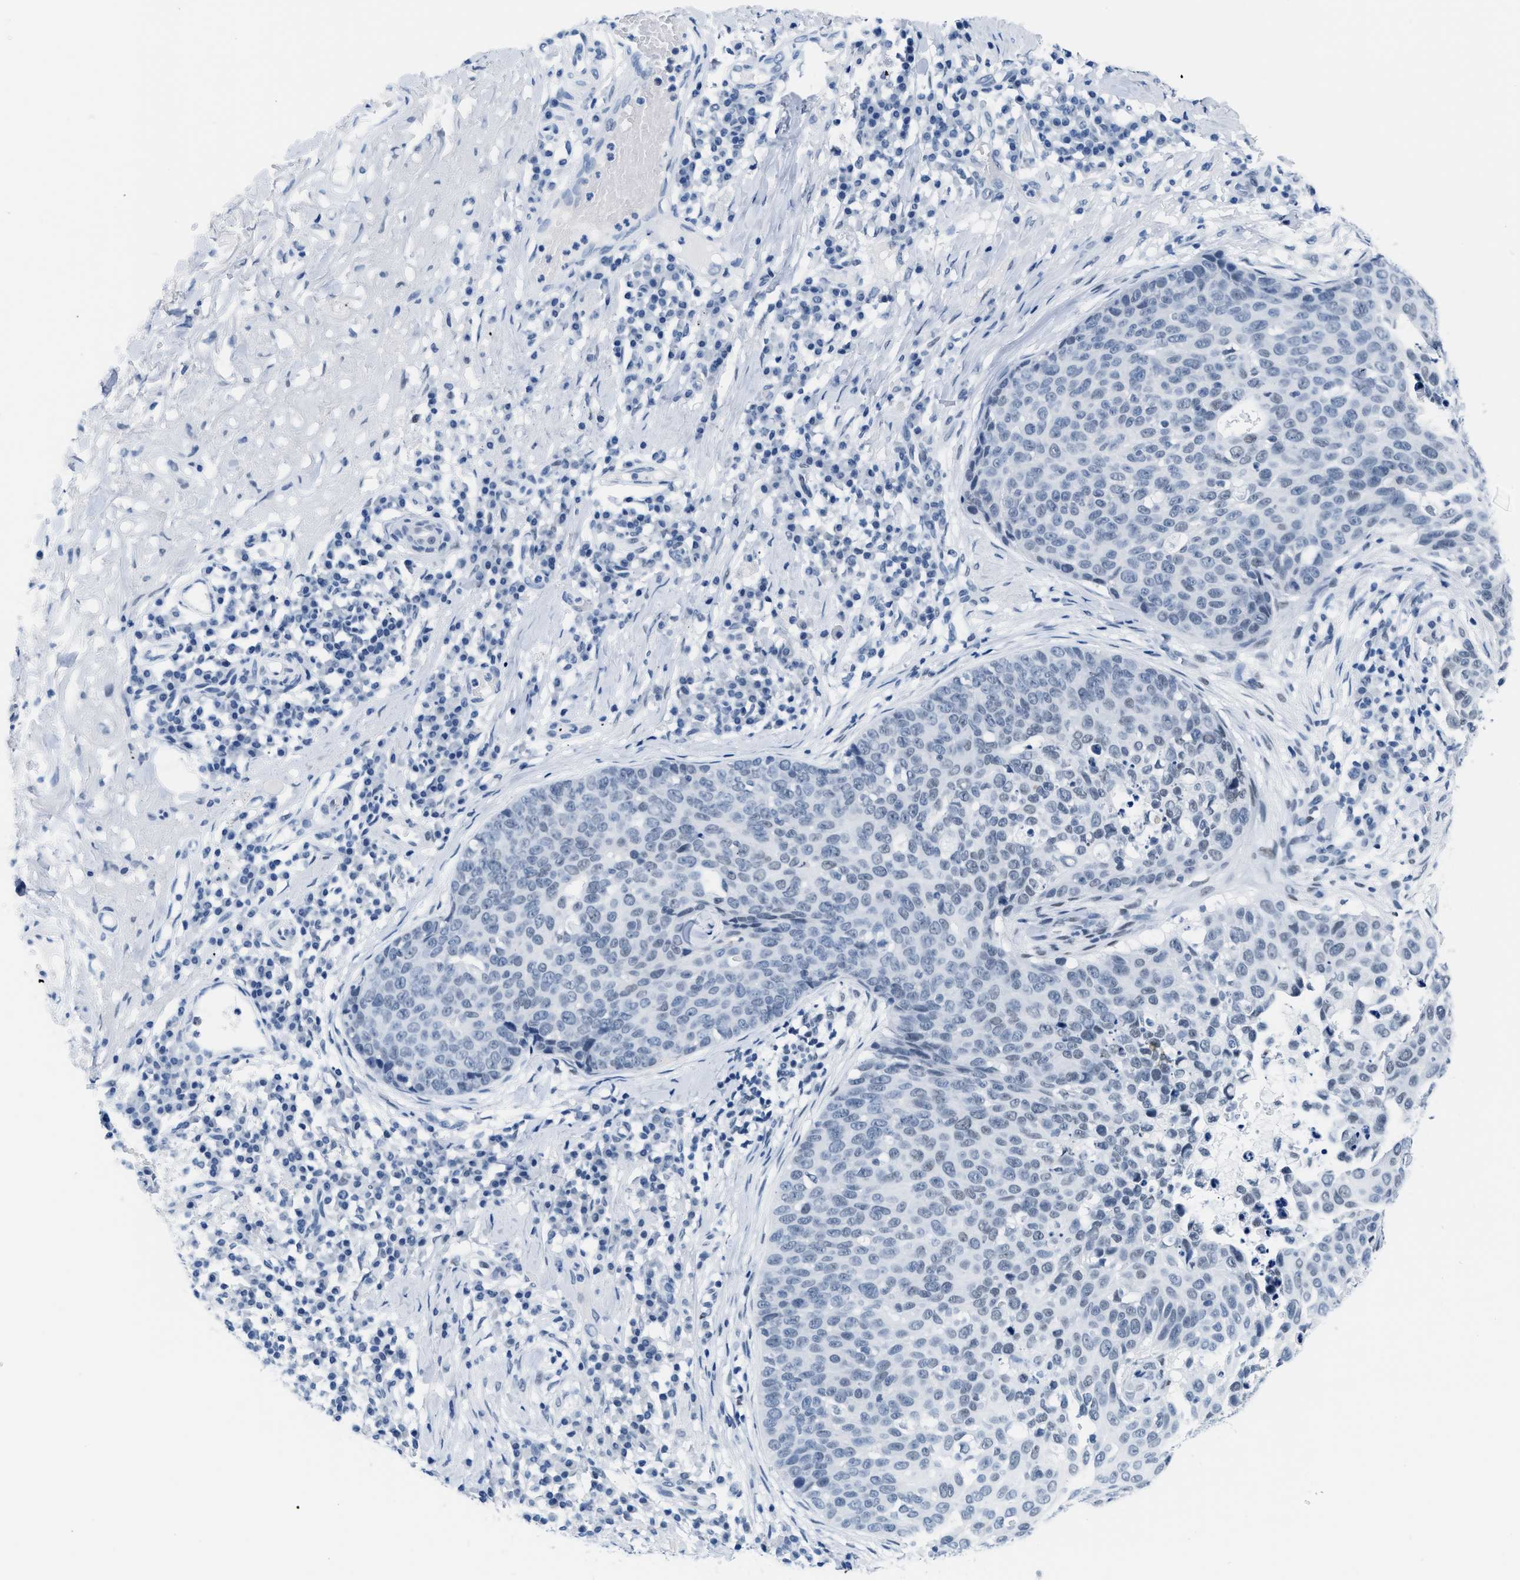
{"staining": {"intensity": "negative", "quantity": "none", "location": "none"}, "tissue": "skin cancer", "cell_type": "Tumor cells", "image_type": "cancer", "snomed": [{"axis": "morphology", "description": "Squamous cell carcinoma in situ, NOS"}, {"axis": "morphology", "description": "Squamous cell carcinoma, NOS"}, {"axis": "topography", "description": "Skin"}], "caption": "The histopathology image shows no significant expression in tumor cells of squamous cell carcinoma in situ (skin). The staining was performed using DAB to visualize the protein expression in brown, while the nuclei were stained in blue with hematoxylin (Magnification: 20x).", "gene": "CTBP1", "patient": {"sex": "male", "age": 93}}